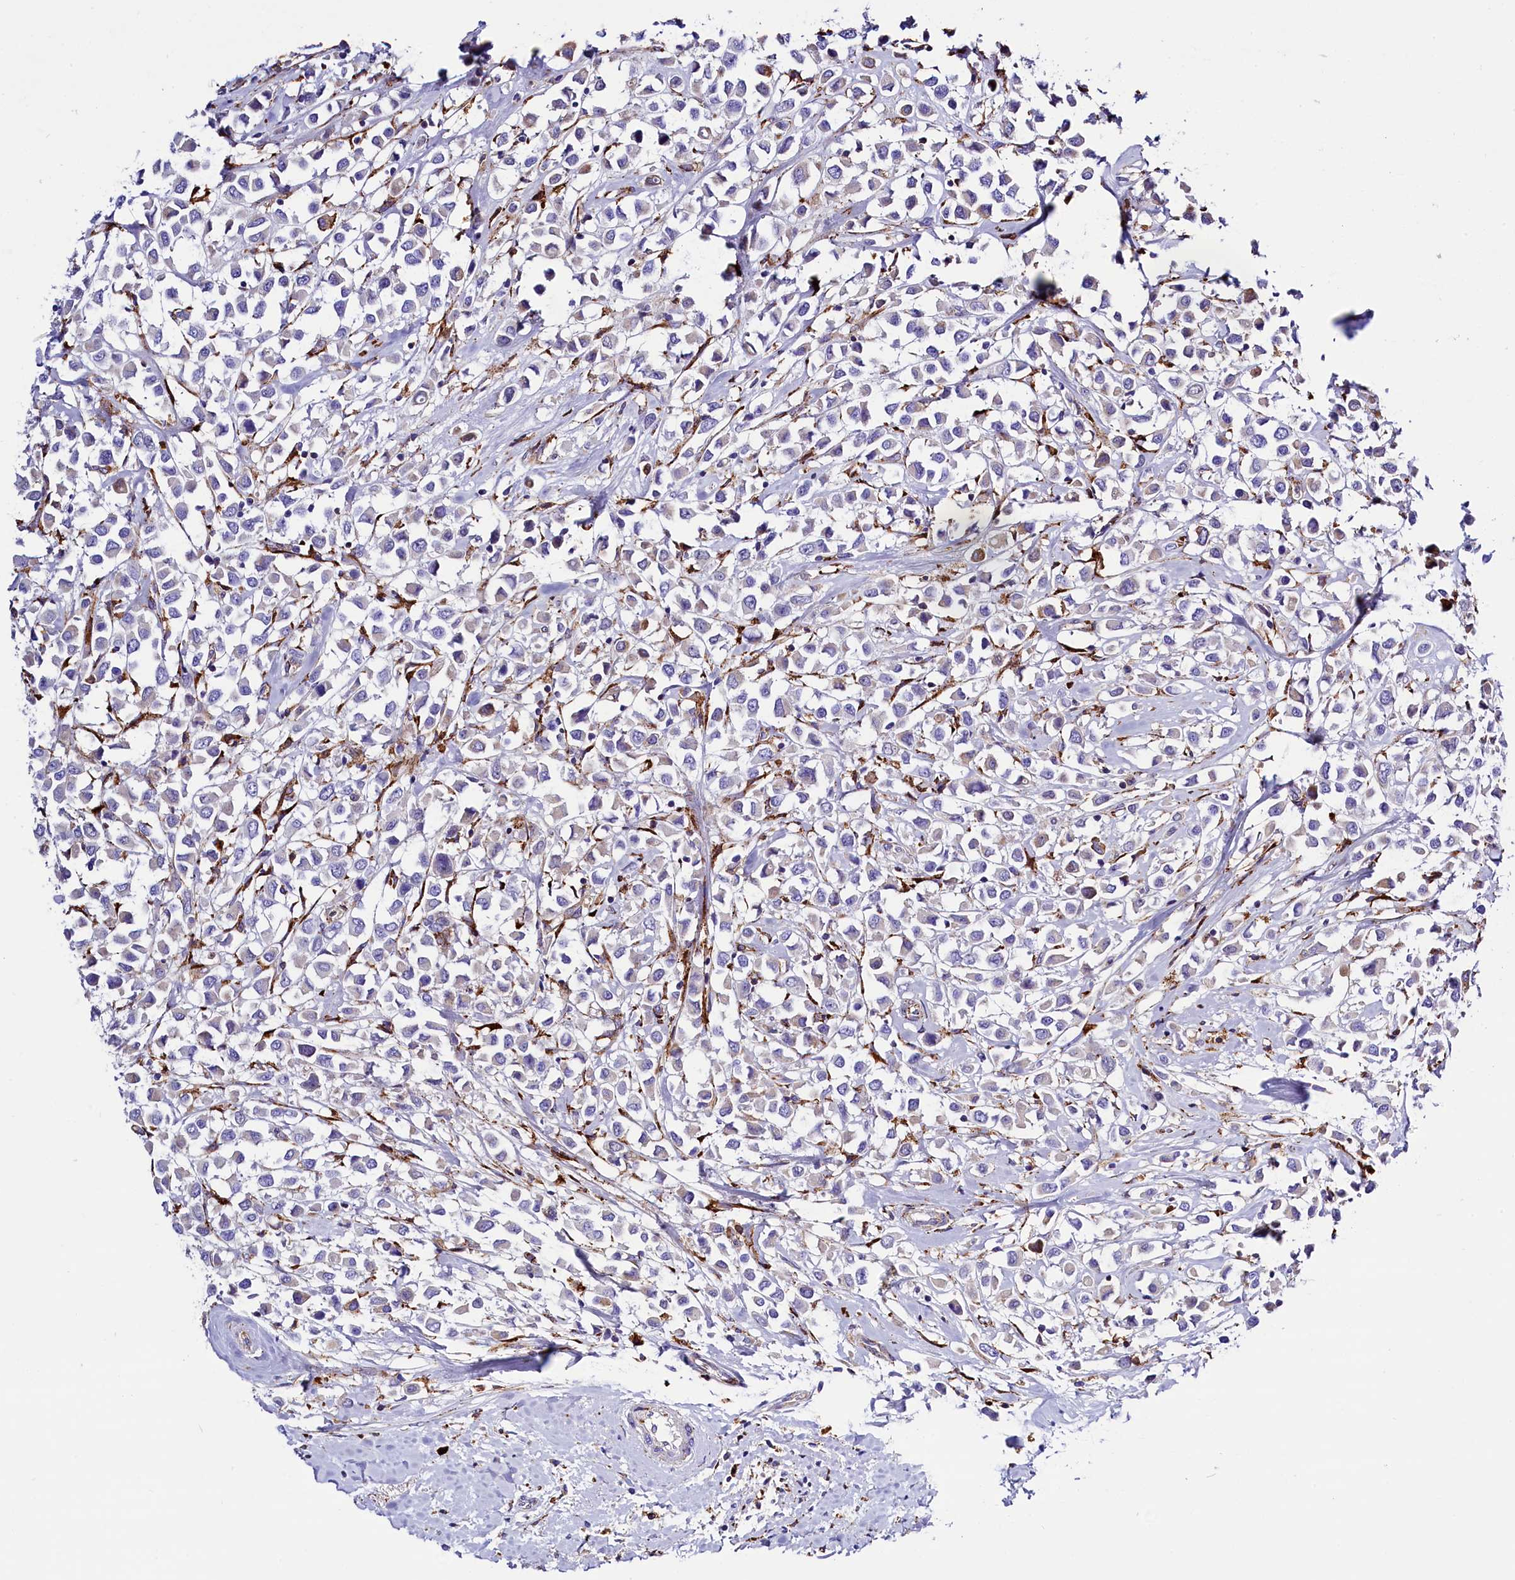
{"staining": {"intensity": "negative", "quantity": "none", "location": "none"}, "tissue": "breast cancer", "cell_type": "Tumor cells", "image_type": "cancer", "snomed": [{"axis": "morphology", "description": "Duct carcinoma"}, {"axis": "topography", "description": "Breast"}], "caption": "An image of breast cancer stained for a protein displays no brown staining in tumor cells. The staining was performed using DAB to visualize the protein expression in brown, while the nuclei were stained in blue with hematoxylin (Magnification: 20x).", "gene": "CMTR2", "patient": {"sex": "female", "age": 61}}